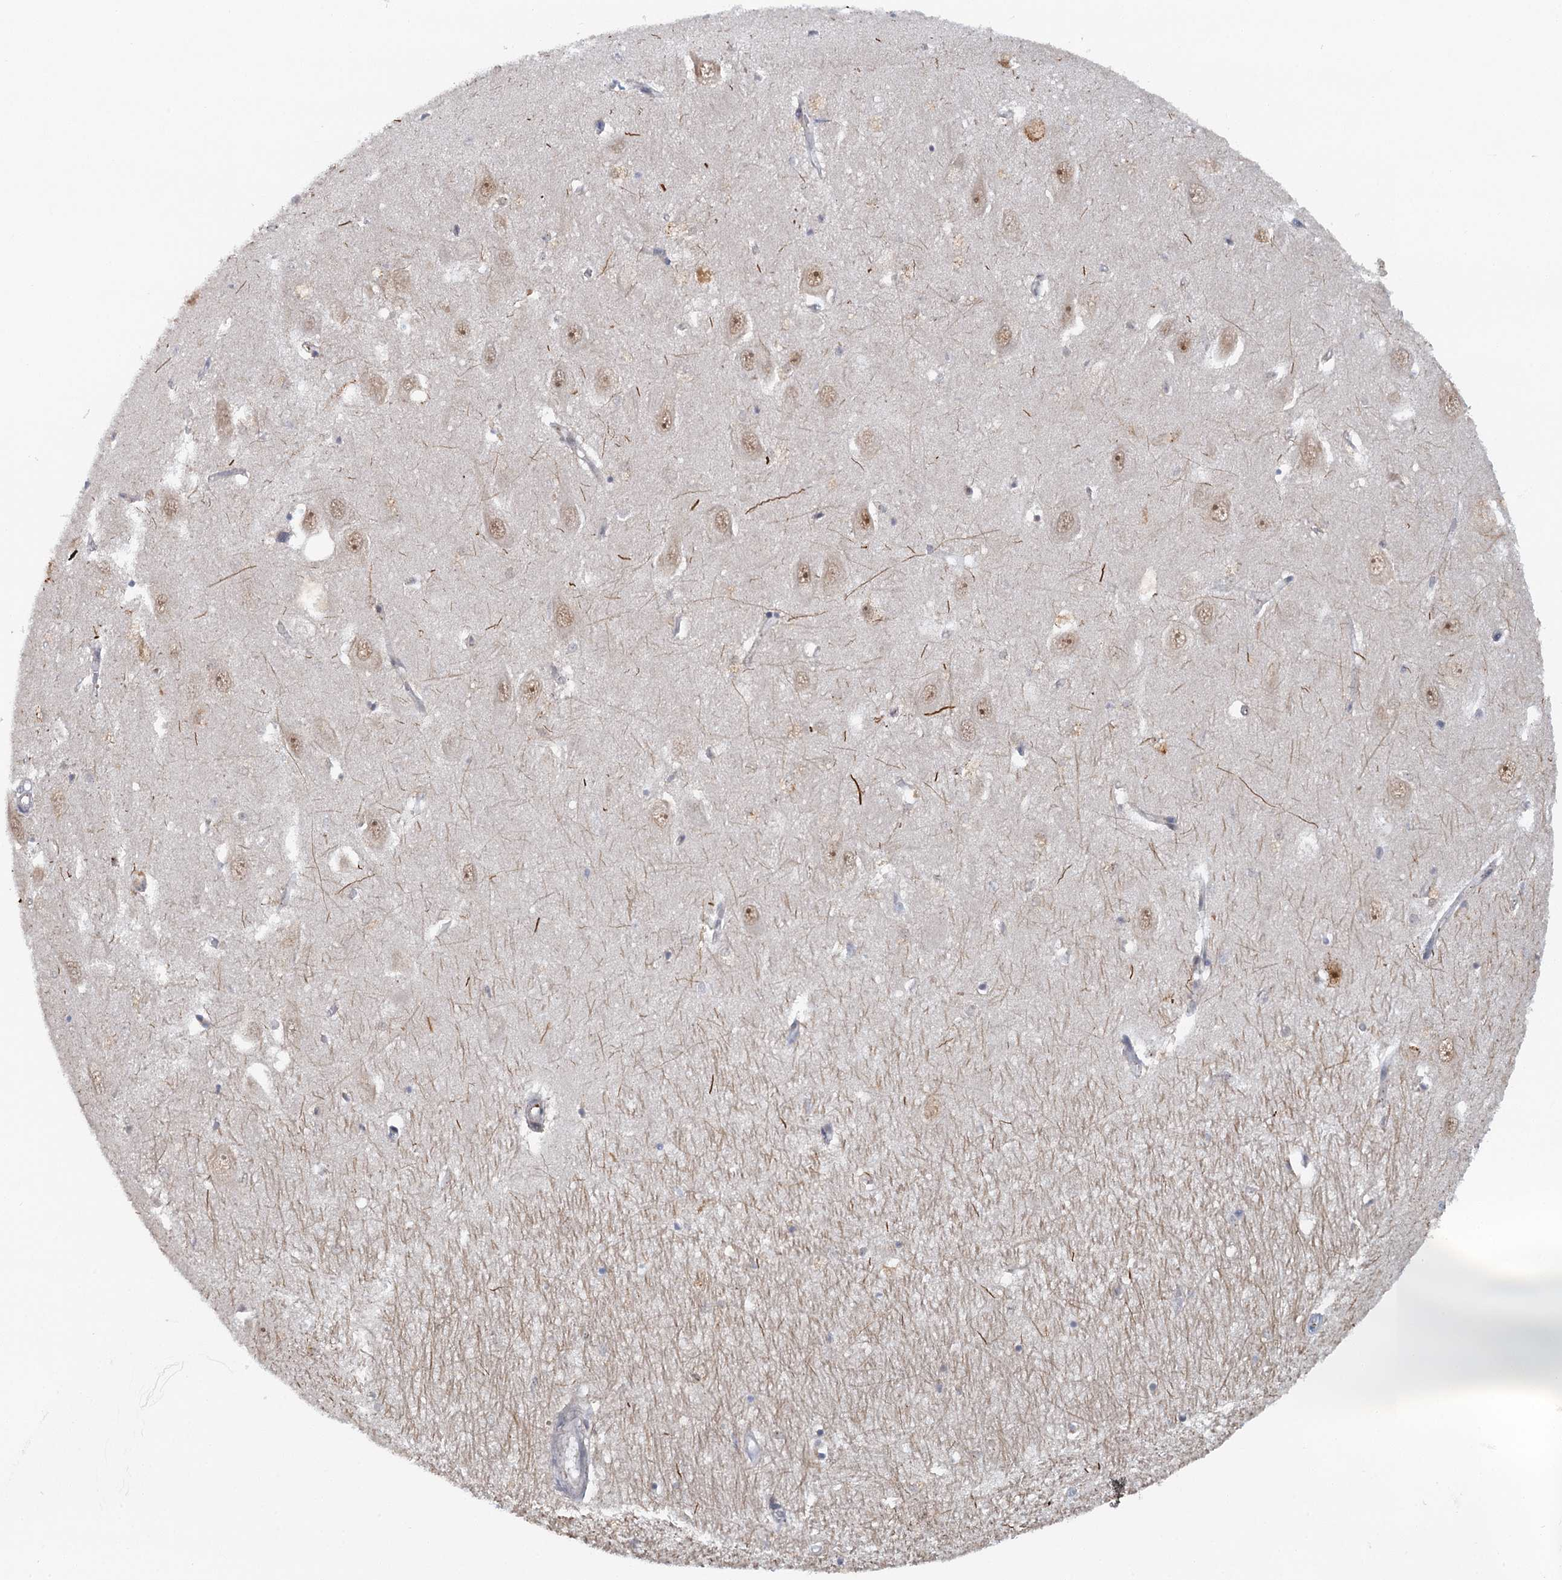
{"staining": {"intensity": "negative", "quantity": "none", "location": "none"}, "tissue": "hippocampus", "cell_type": "Glial cells", "image_type": "normal", "snomed": [{"axis": "morphology", "description": "Normal tissue, NOS"}, {"axis": "topography", "description": "Hippocampus"}], "caption": "Immunohistochemistry (IHC) histopathology image of normal hippocampus: human hippocampus stained with DAB reveals no significant protein positivity in glial cells. (Immunohistochemistry, brightfield microscopy, high magnification).", "gene": "GPATCH11", "patient": {"sex": "female", "age": 64}}